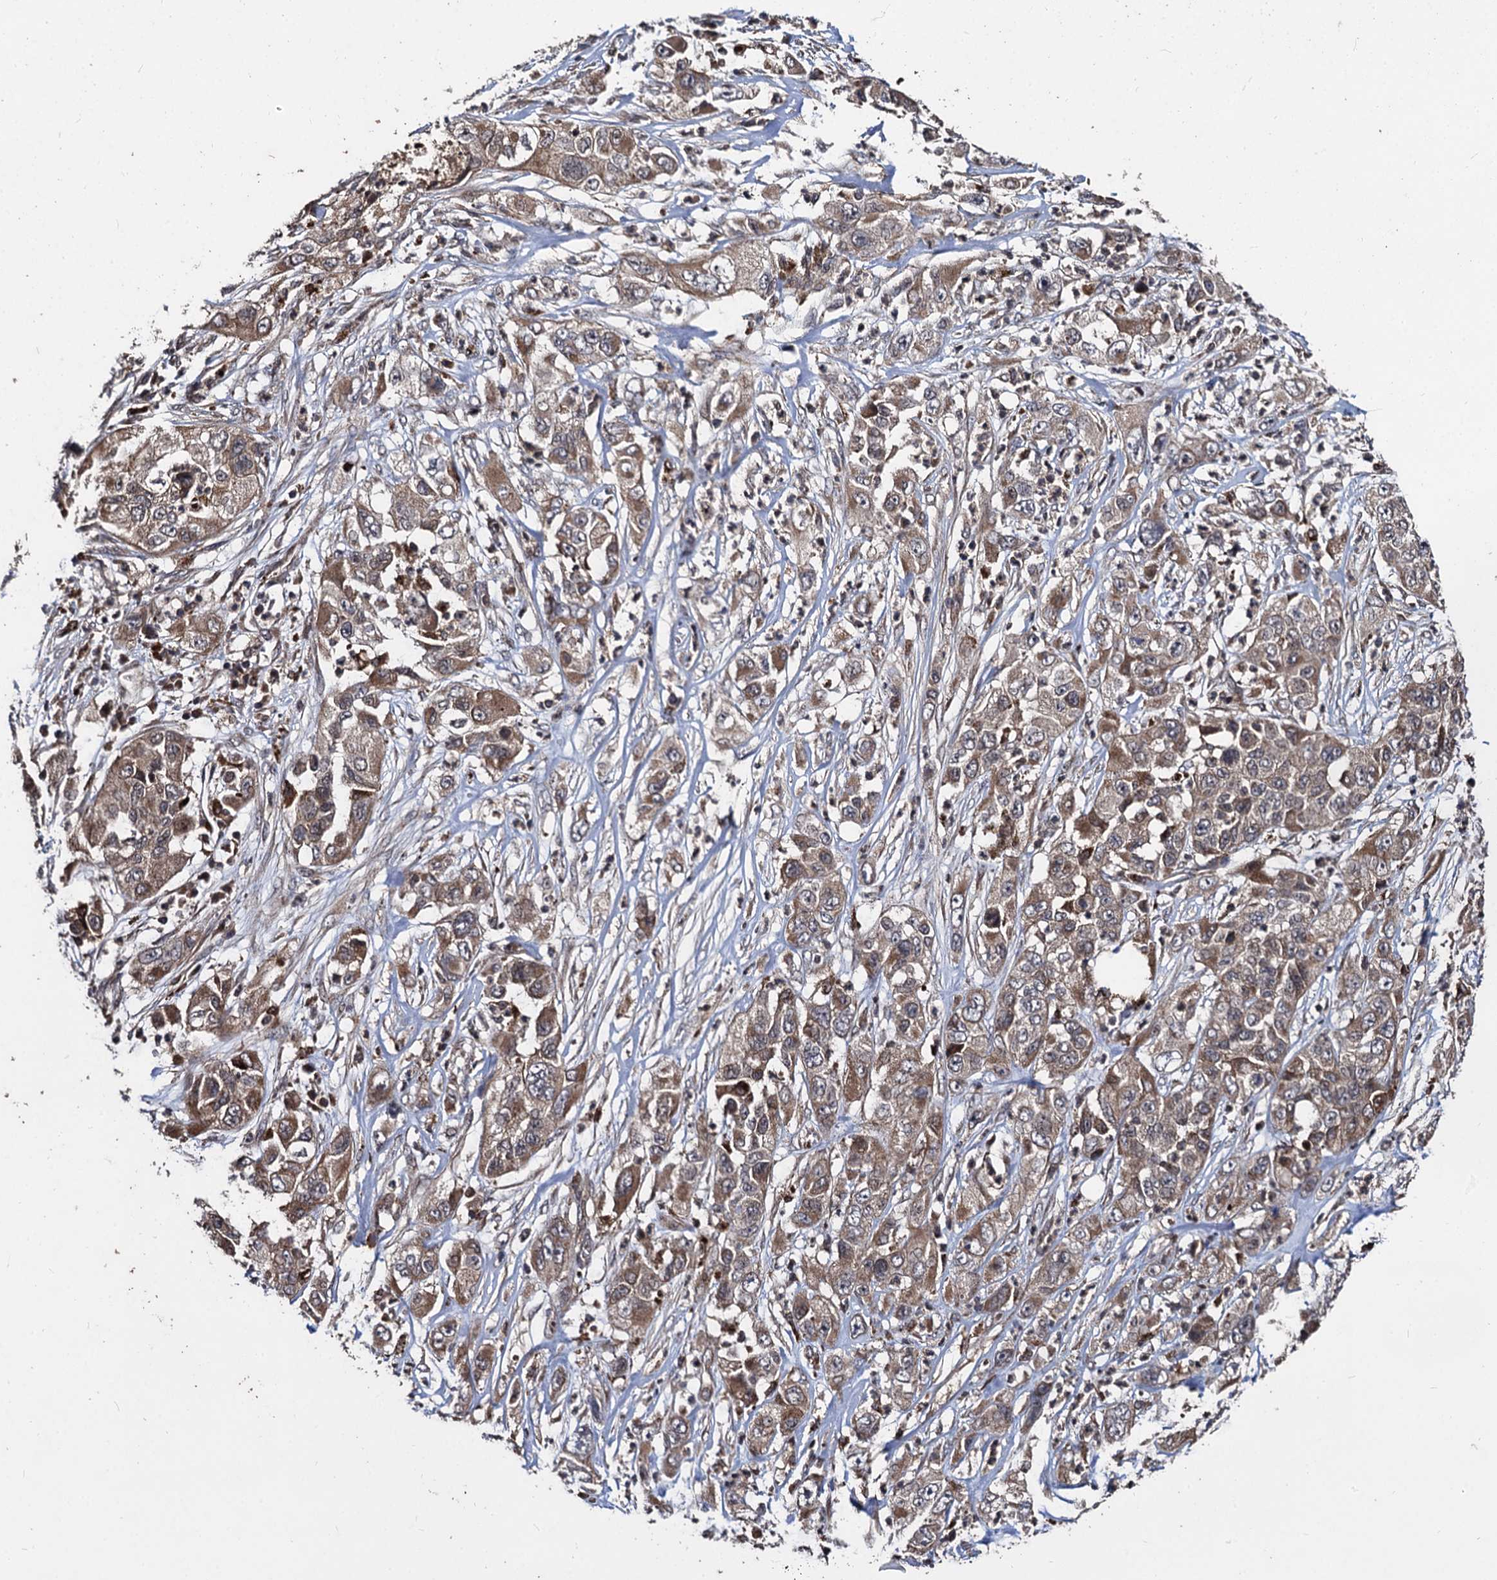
{"staining": {"intensity": "moderate", "quantity": "25%-75%", "location": "cytoplasmic/membranous"}, "tissue": "pancreatic cancer", "cell_type": "Tumor cells", "image_type": "cancer", "snomed": [{"axis": "morphology", "description": "Adenocarcinoma, NOS"}, {"axis": "topography", "description": "Pancreas"}], "caption": "High-power microscopy captured an immunohistochemistry (IHC) photomicrograph of adenocarcinoma (pancreatic), revealing moderate cytoplasmic/membranous staining in about 25%-75% of tumor cells. The staining was performed using DAB (3,3'-diaminobenzidine) to visualize the protein expression in brown, while the nuclei were stained in blue with hematoxylin (Magnification: 20x).", "gene": "BCL2L2", "patient": {"sex": "female", "age": 78}}